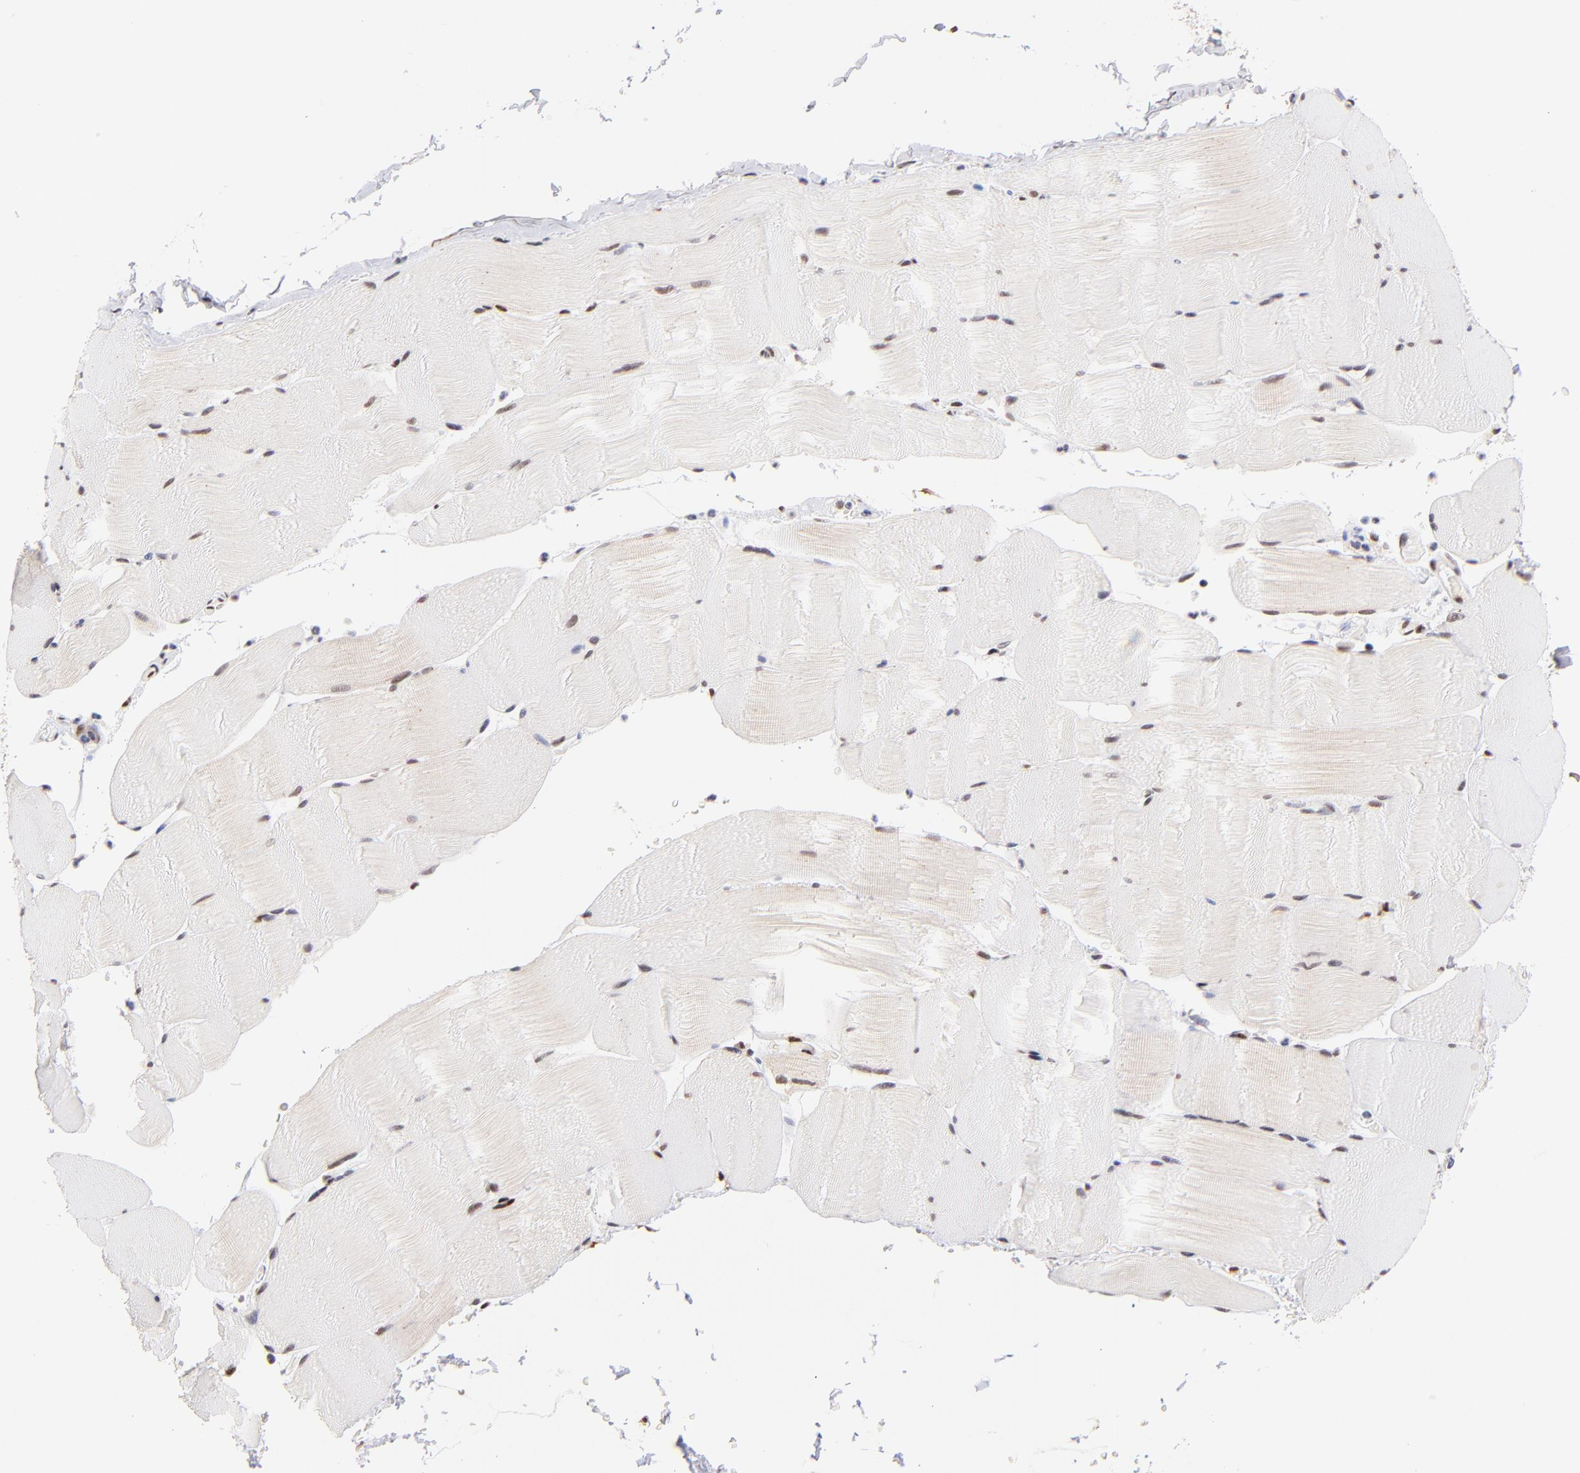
{"staining": {"intensity": "weak", "quantity": ">75%", "location": "nuclear"}, "tissue": "skeletal muscle", "cell_type": "Myocytes", "image_type": "normal", "snomed": [{"axis": "morphology", "description": "Normal tissue, NOS"}, {"axis": "topography", "description": "Skeletal muscle"}], "caption": "Weak nuclear expression is present in about >75% of myocytes in unremarkable skeletal muscle.", "gene": "MIDEAS", "patient": {"sex": "male", "age": 62}}